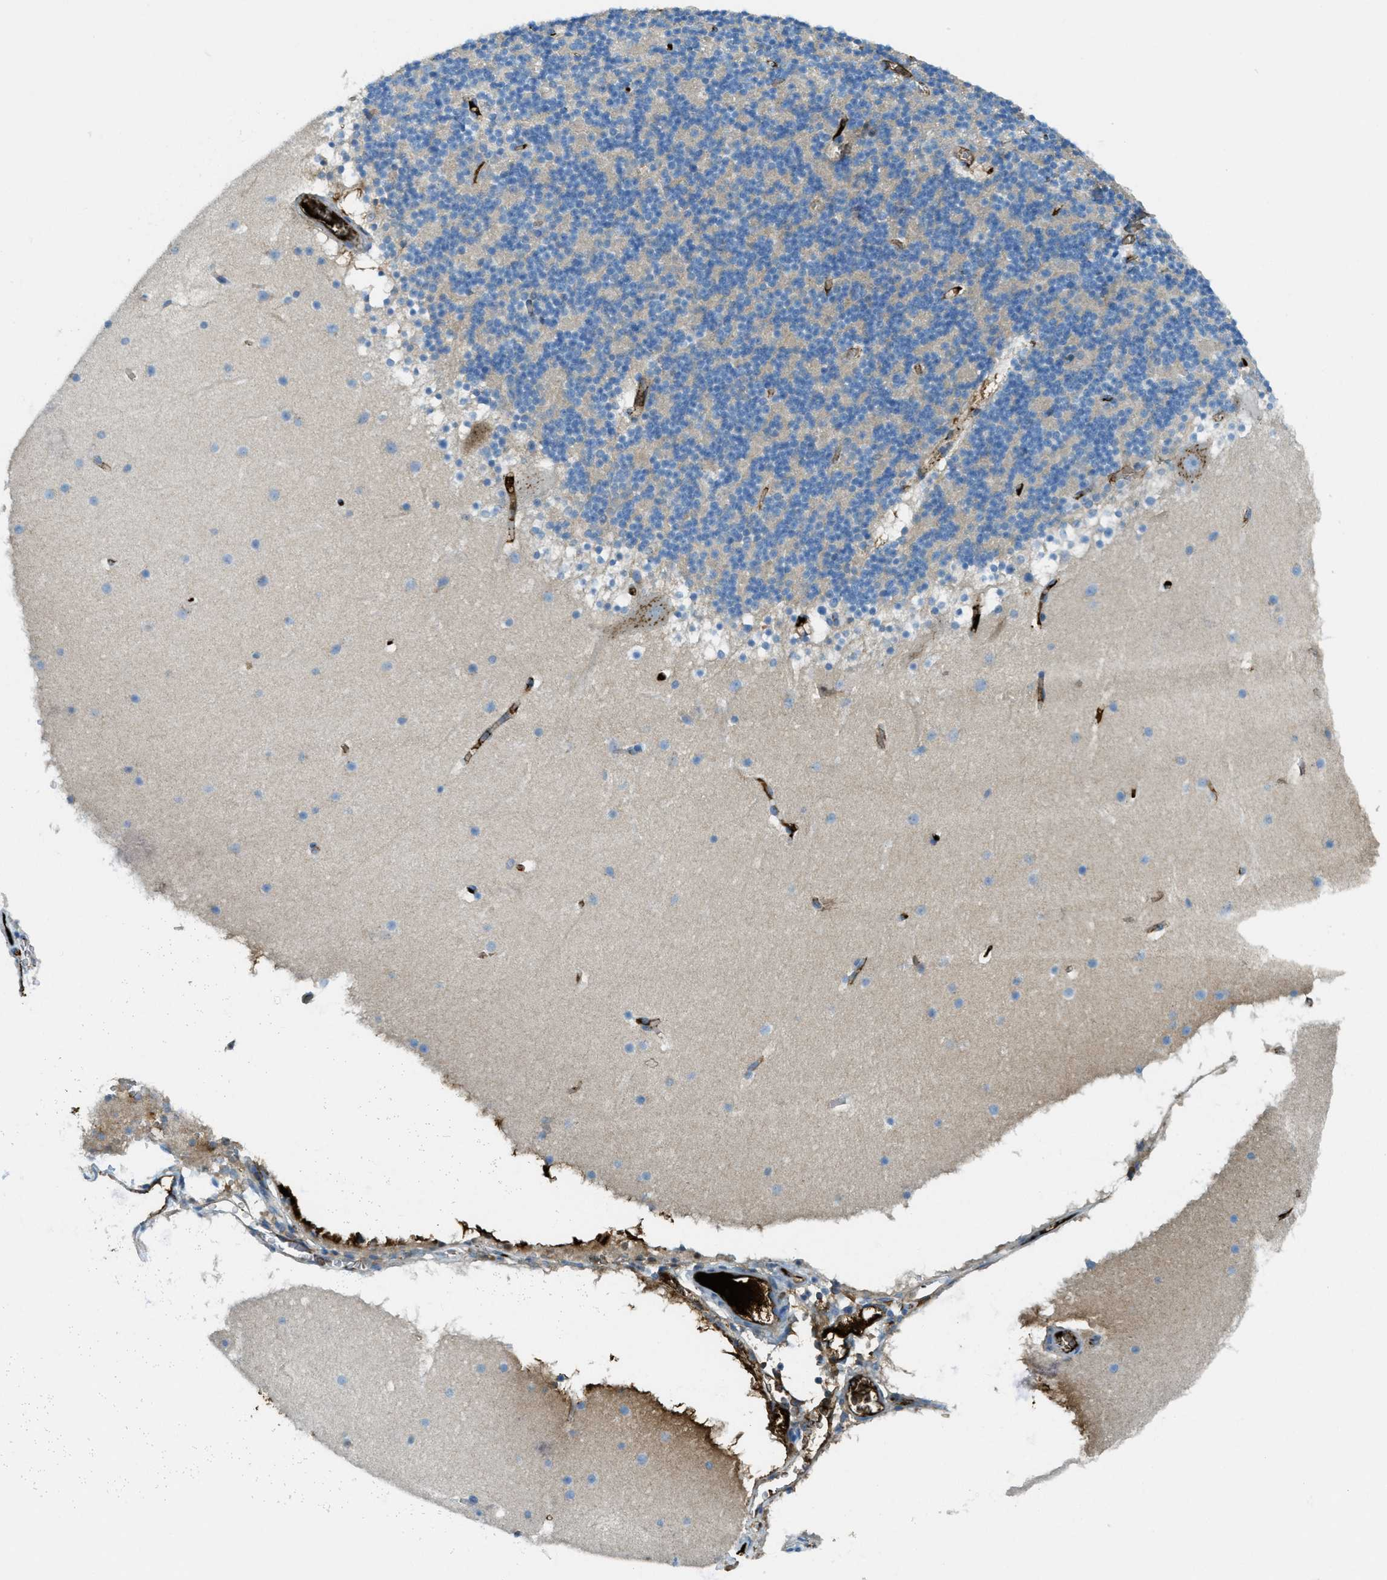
{"staining": {"intensity": "negative", "quantity": "none", "location": "none"}, "tissue": "cerebellum", "cell_type": "Cells in granular layer", "image_type": "normal", "snomed": [{"axis": "morphology", "description": "Normal tissue, NOS"}, {"axis": "topography", "description": "Cerebellum"}], "caption": "Human cerebellum stained for a protein using IHC exhibits no positivity in cells in granular layer.", "gene": "TRIM59", "patient": {"sex": "male", "age": 45}}